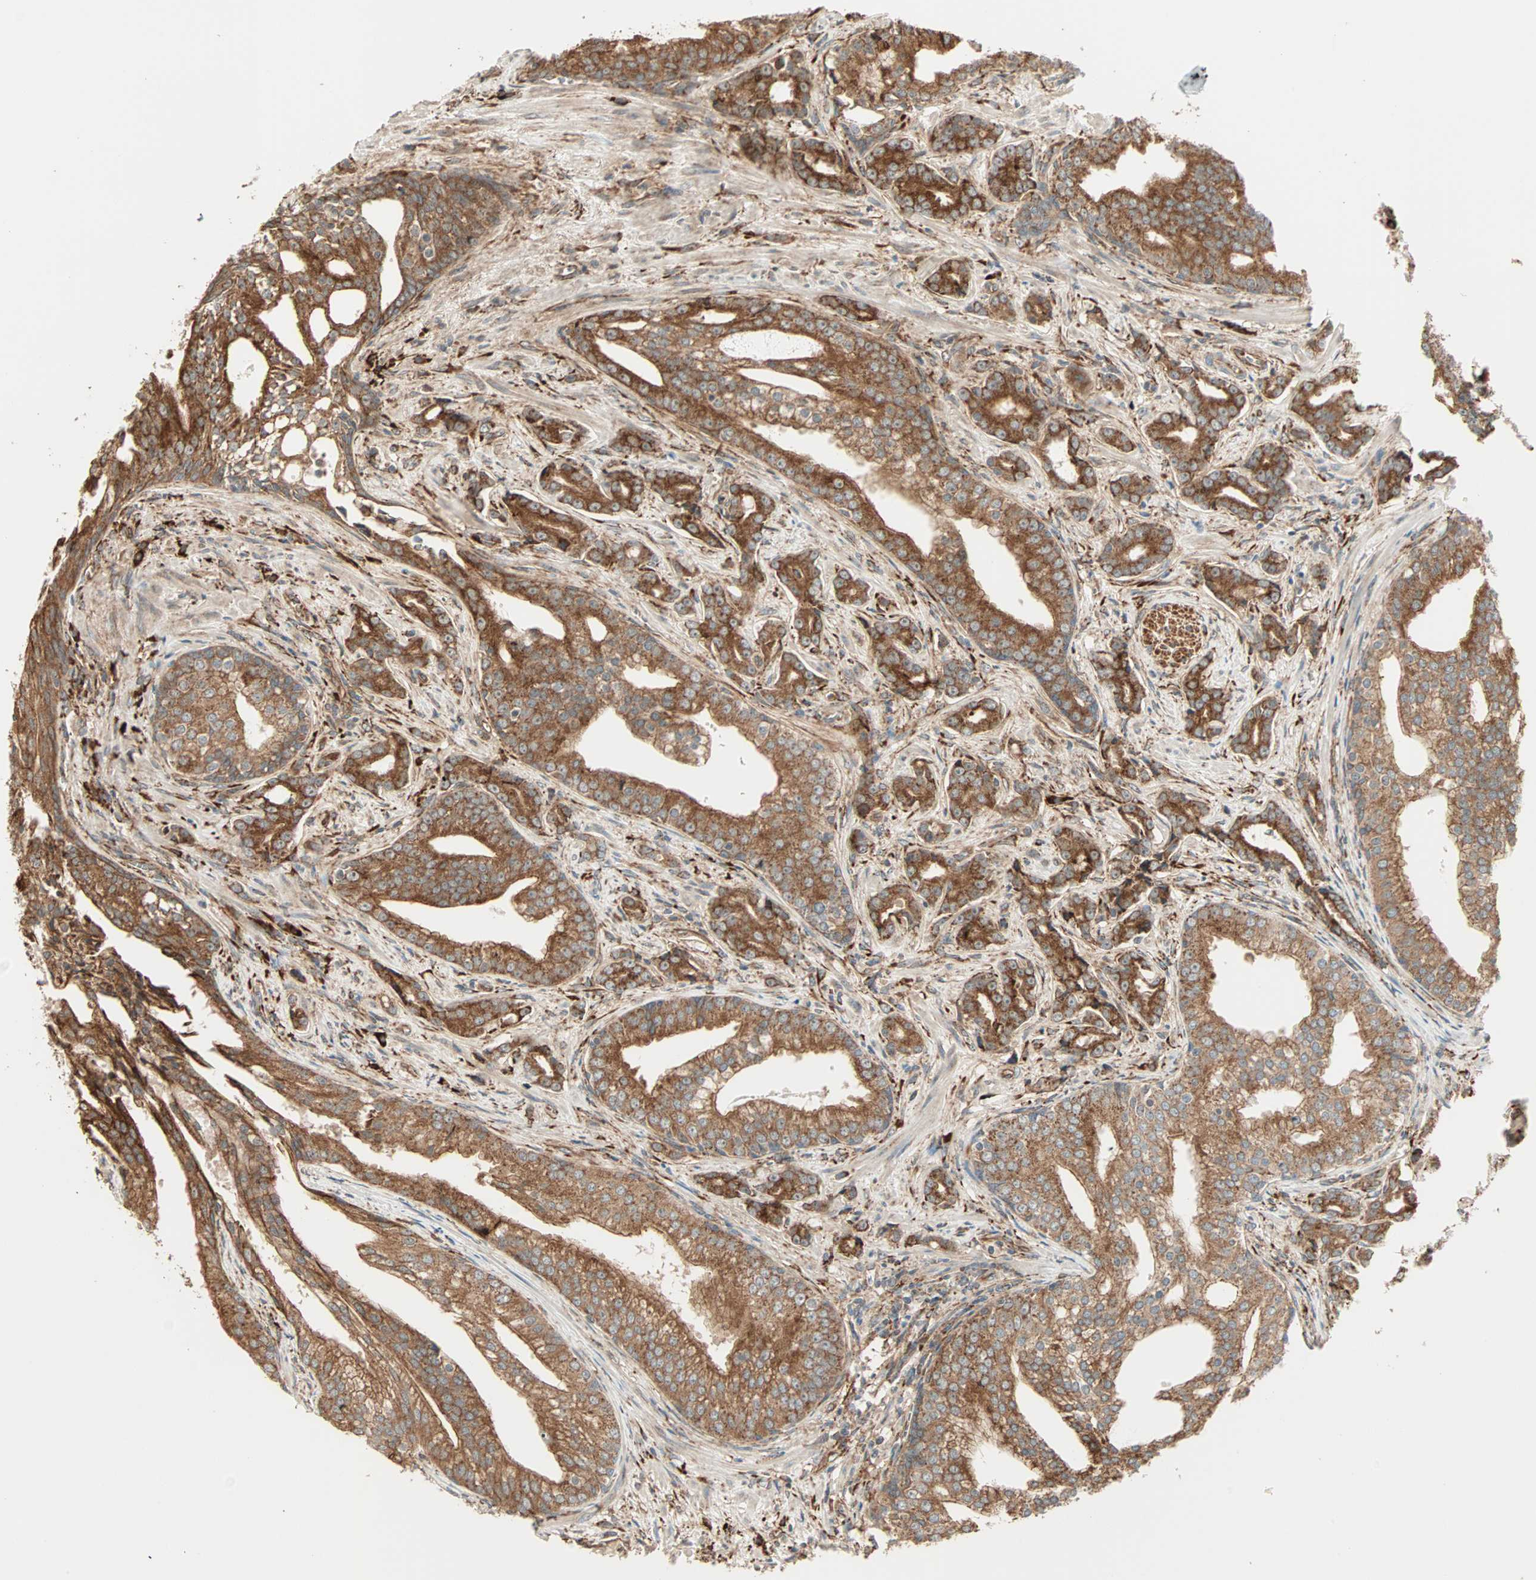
{"staining": {"intensity": "moderate", "quantity": ">75%", "location": "cytoplasmic/membranous"}, "tissue": "prostate cancer", "cell_type": "Tumor cells", "image_type": "cancer", "snomed": [{"axis": "morphology", "description": "Adenocarcinoma, Low grade"}, {"axis": "topography", "description": "Prostate"}], "caption": "About >75% of tumor cells in prostate cancer (low-grade adenocarcinoma) exhibit moderate cytoplasmic/membranous protein positivity as visualized by brown immunohistochemical staining.", "gene": "P4HA1", "patient": {"sex": "male", "age": 58}}